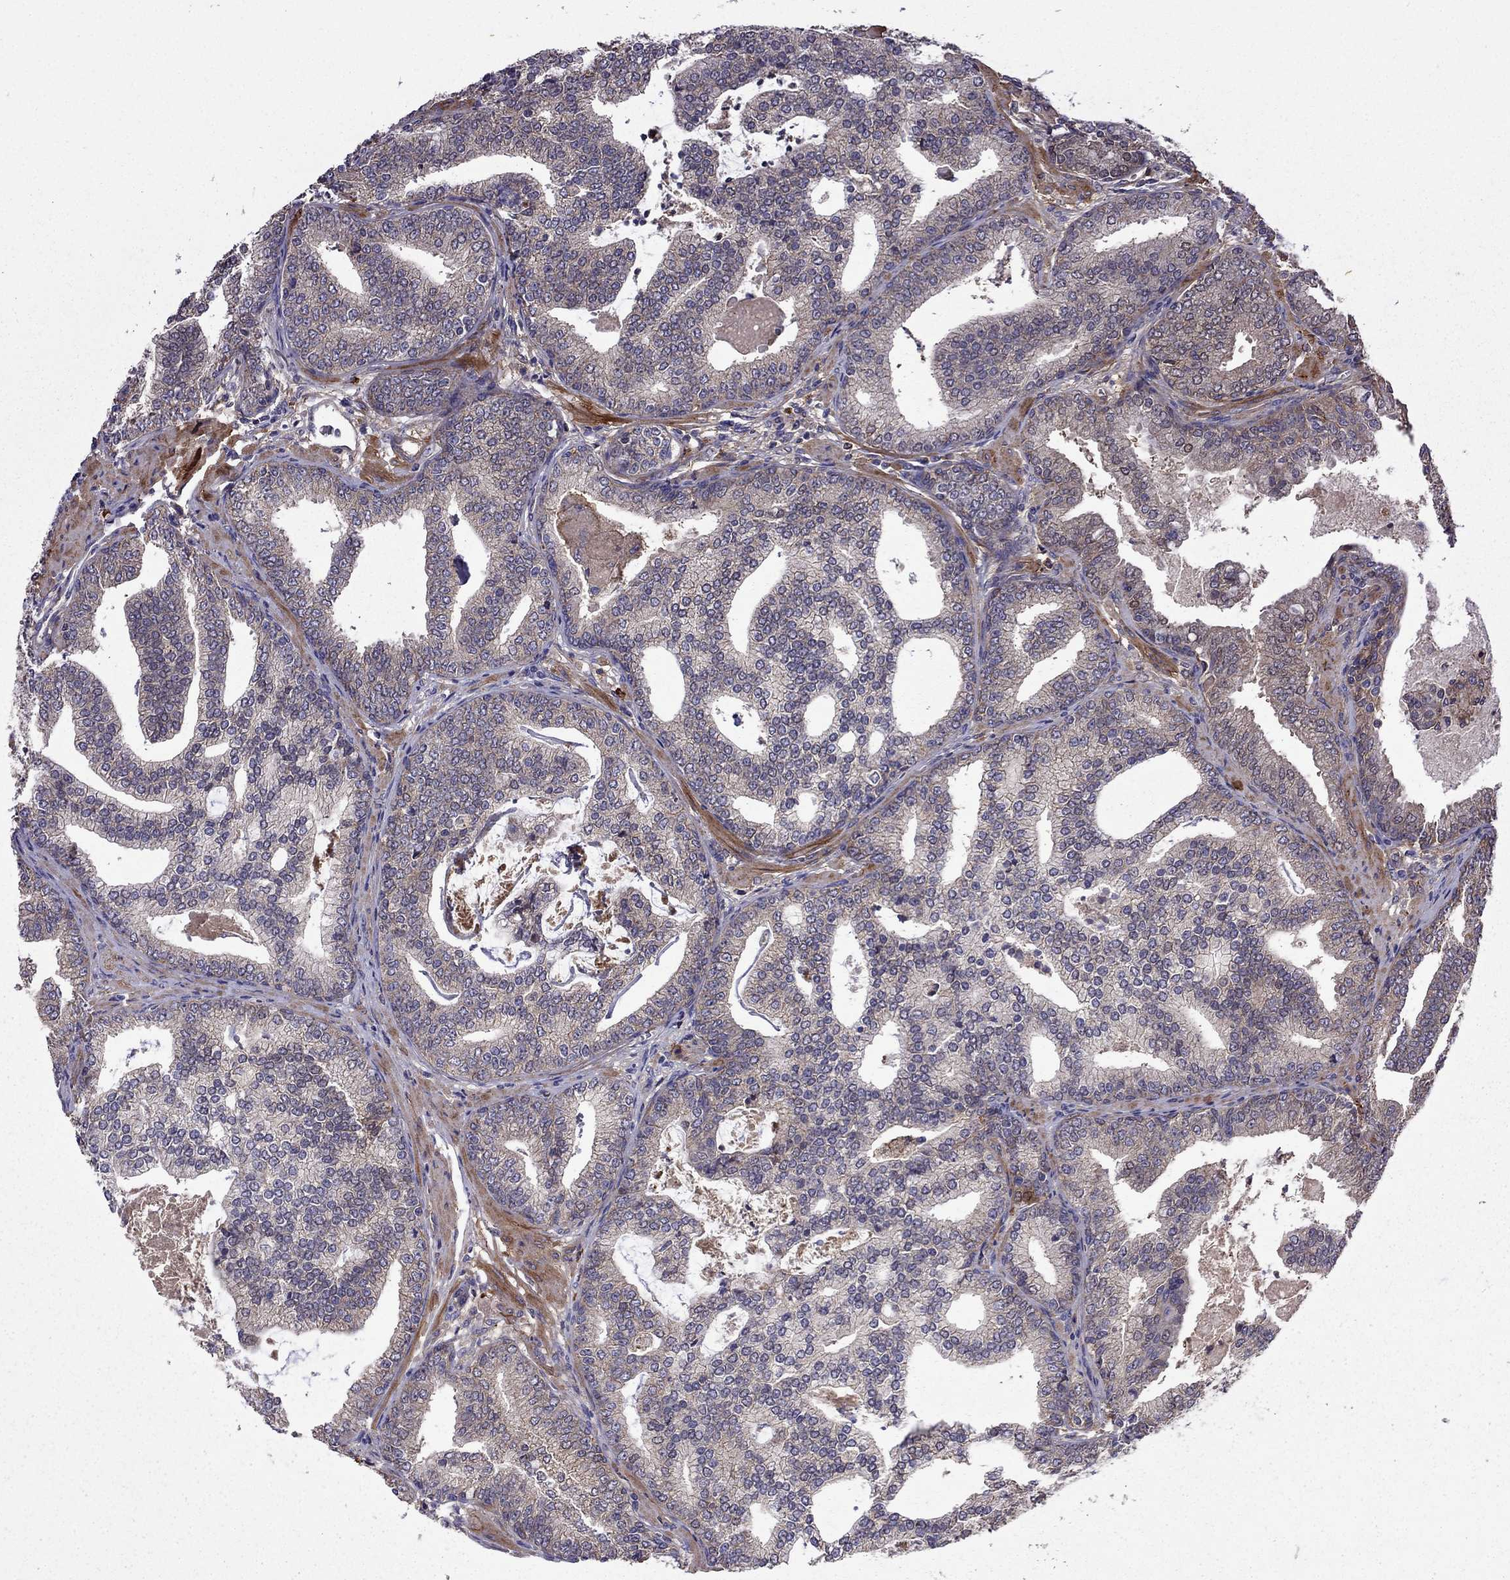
{"staining": {"intensity": "negative", "quantity": "none", "location": "none"}, "tissue": "prostate cancer", "cell_type": "Tumor cells", "image_type": "cancer", "snomed": [{"axis": "morphology", "description": "Adenocarcinoma, NOS"}, {"axis": "topography", "description": "Prostate"}], "caption": "Immunohistochemical staining of adenocarcinoma (prostate) exhibits no significant expression in tumor cells.", "gene": "ITGB1", "patient": {"sex": "male", "age": 64}}